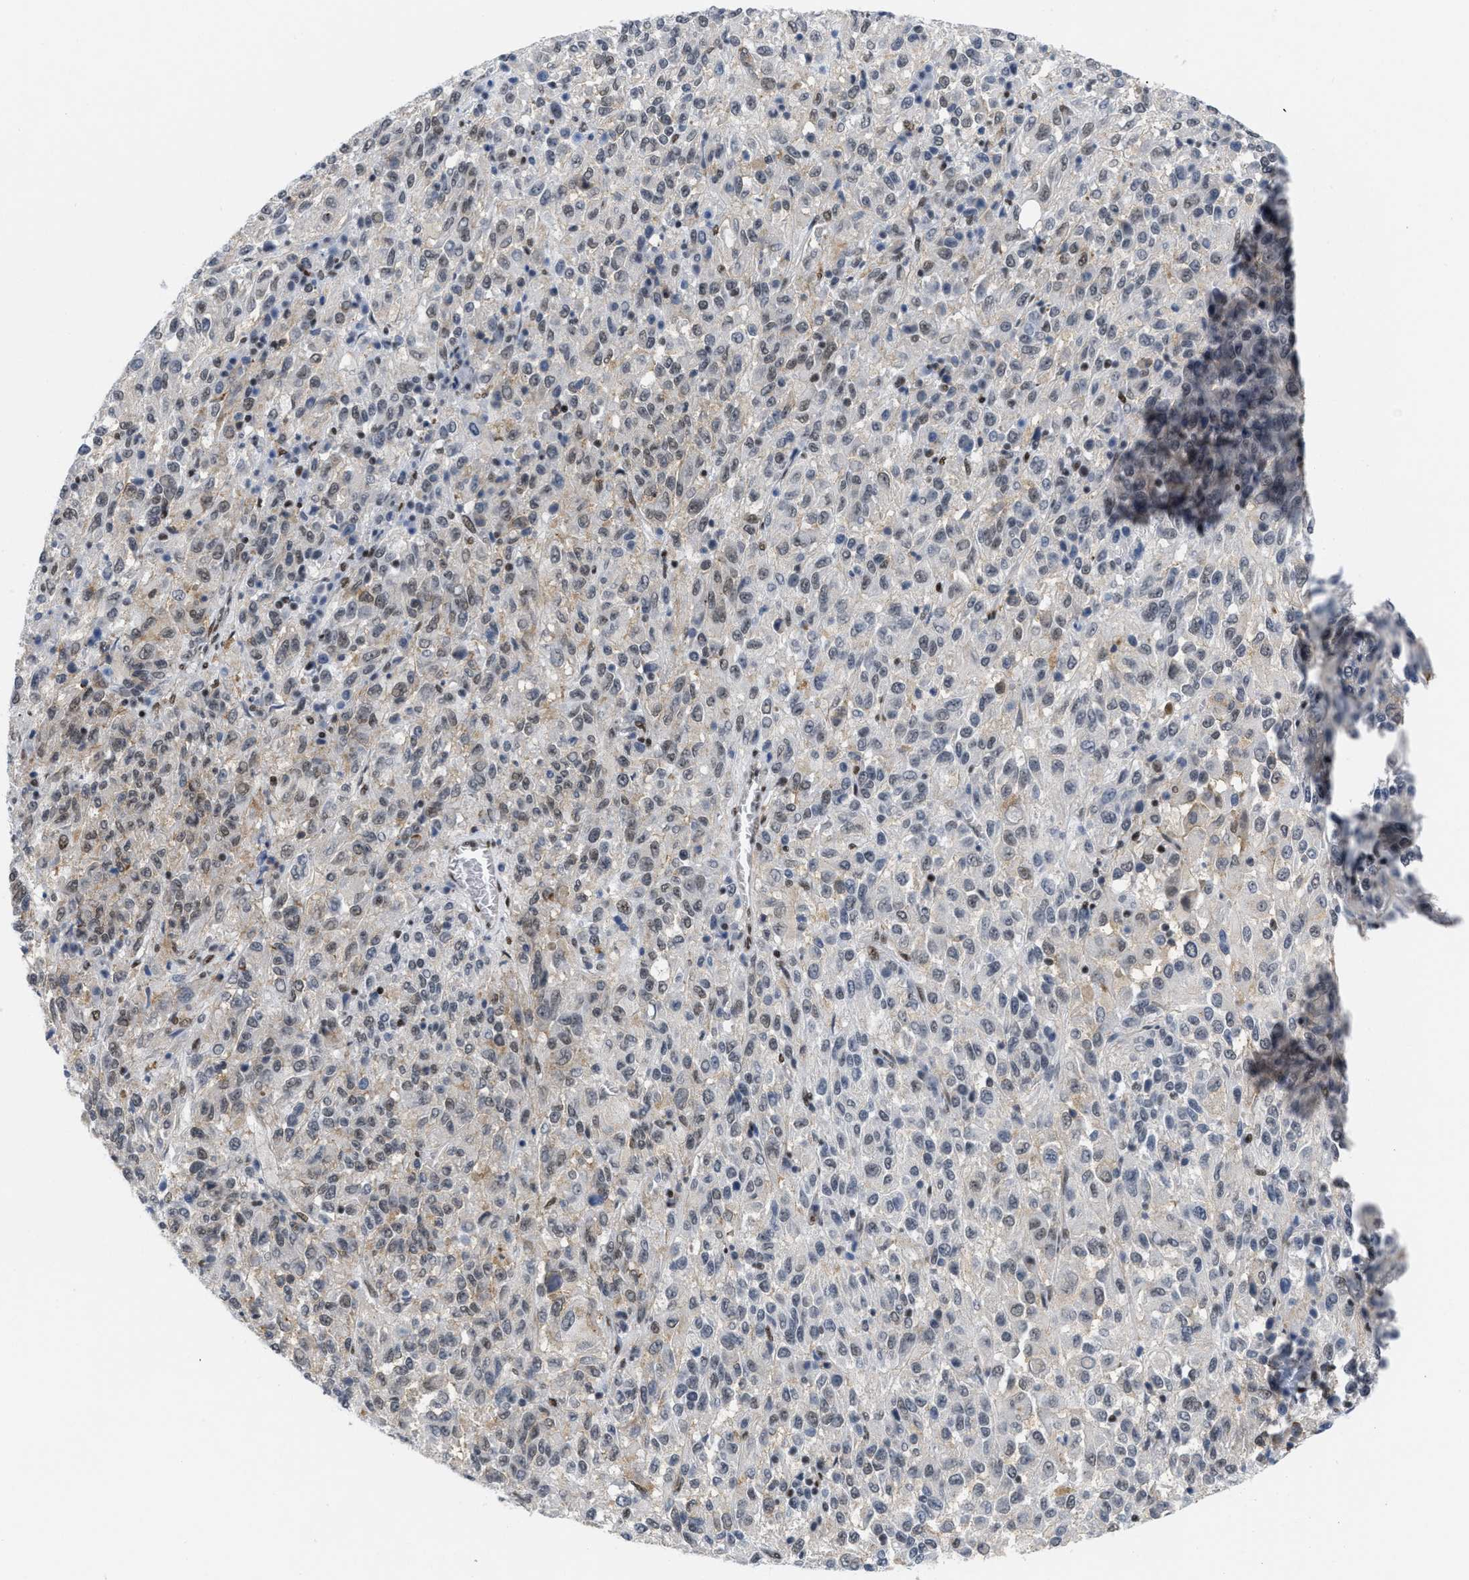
{"staining": {"intensity": "weak", "quantity": "<25%", "location": "nuclear"}, "tissue": "melanoma", "cell_type": "Tumor cells", "image_type": "cancer", "snomed": [{"axis": "morphology", "description": "Malignant melanoma, Metastatic site"}, {"axis": "topography", "description": "Lung"}], "caption": "Tumor cells are negative for brown protein staining in malignant melanoma (metastatic site). Nuclei are stained in blue.", "gene": "MIER1", "patient": {"sex": "male", "age": 64}}